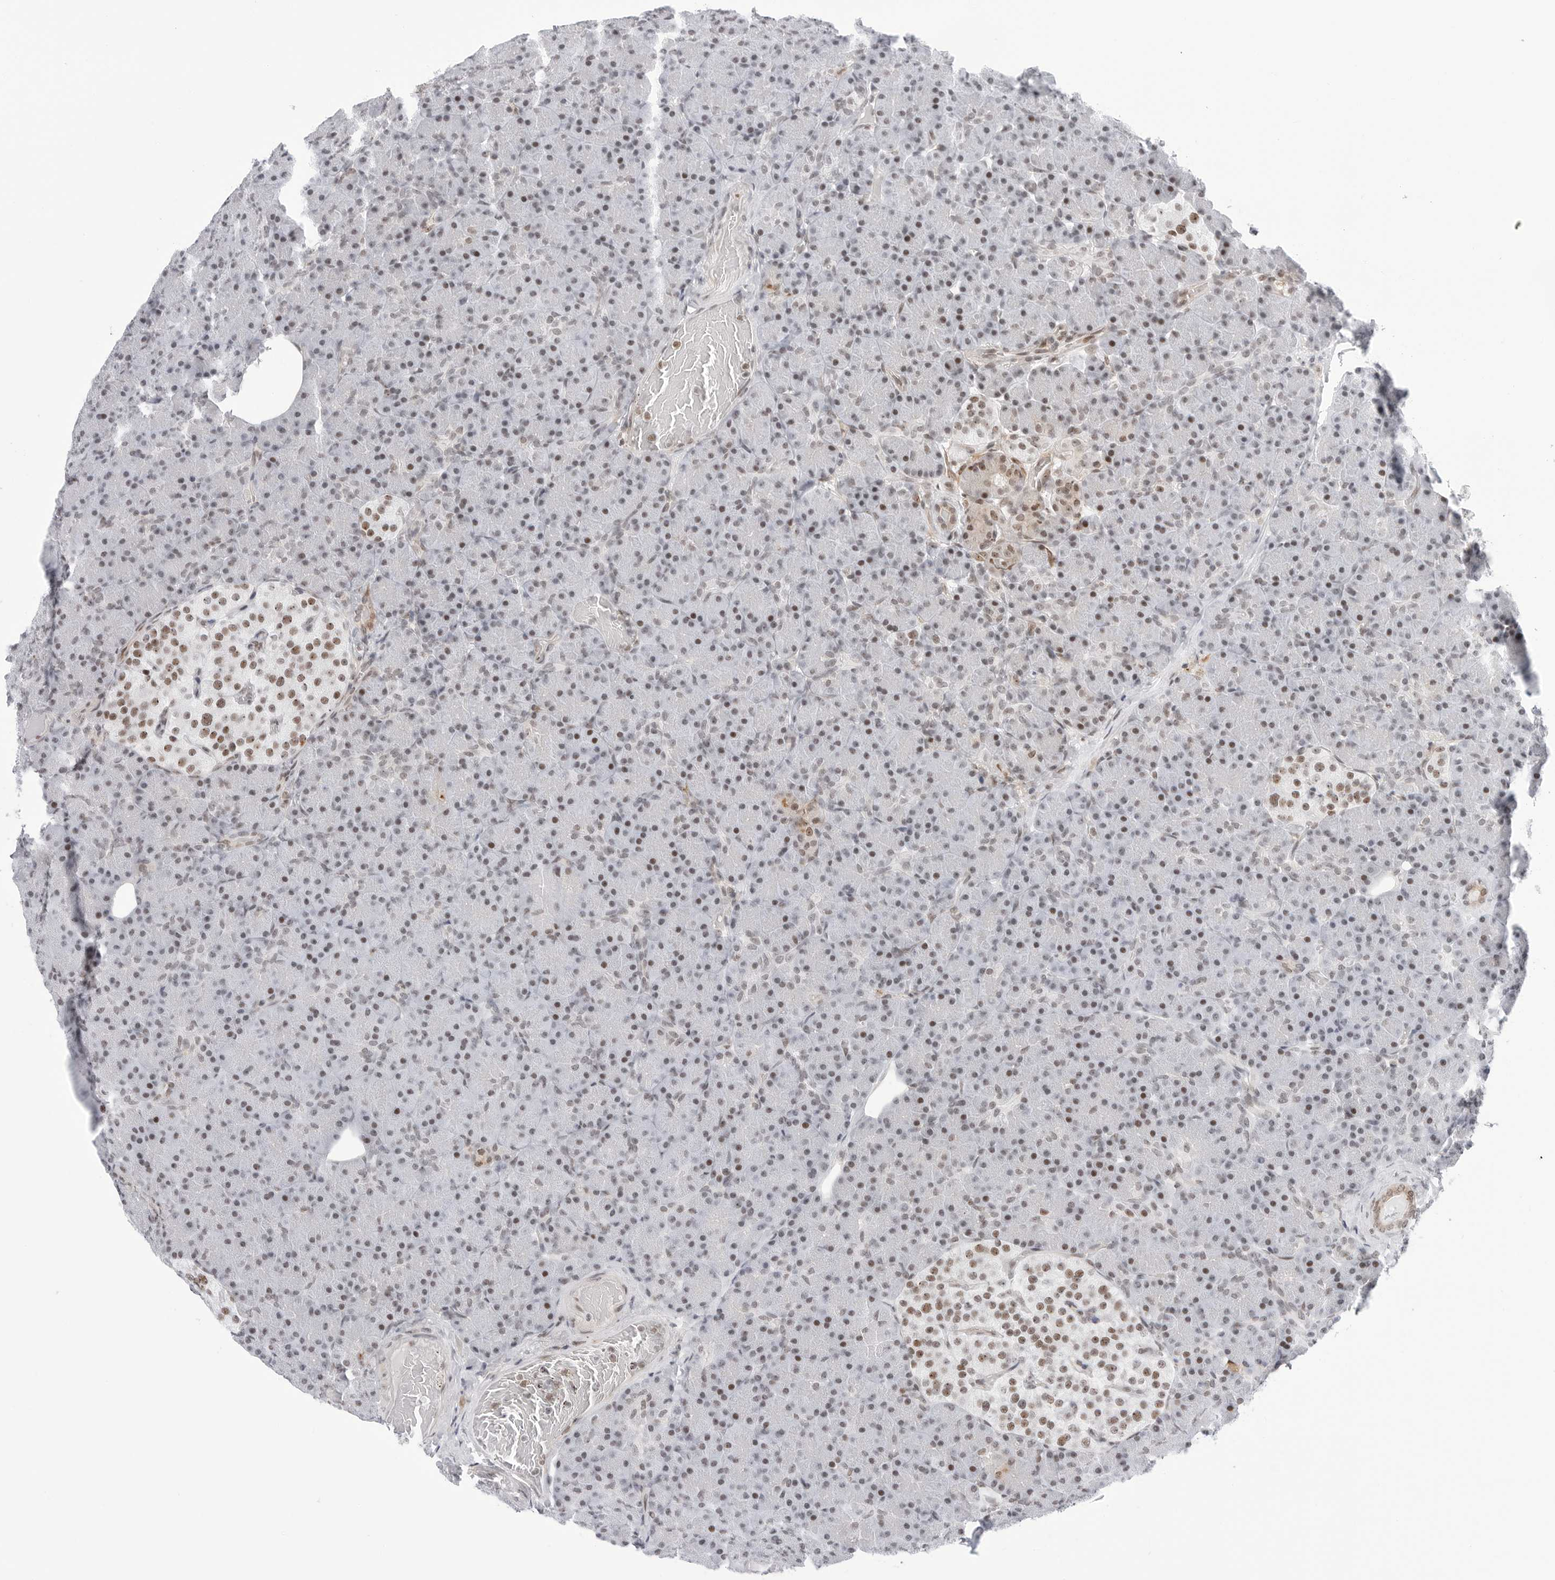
{"staining": {"intensity": "moderate", "quantity": "<25%", "location": "cytoplasmic/membranous,nuclear"}, "tissue": "pancreas", "cell_type": "Exocrine glandular cells", "image_type": "normal", "snomed": [{"axis": "morphology", "description": "Normal tissue, NOS"}, {"axis": "topography", "description": "Pancreas"}], "caption": "A brown stain highlights moderate cytoplasmic/membranous,nuclear positivity of a protein in exocrine glandular cells of benign human pancreas. The staining was performed using DAB, with brown indicating positive protein expression. Nuclei are stained blue with hematoxylin.", "gene": "C1orf162", "patient": {"sex": "female", "age": 43}}